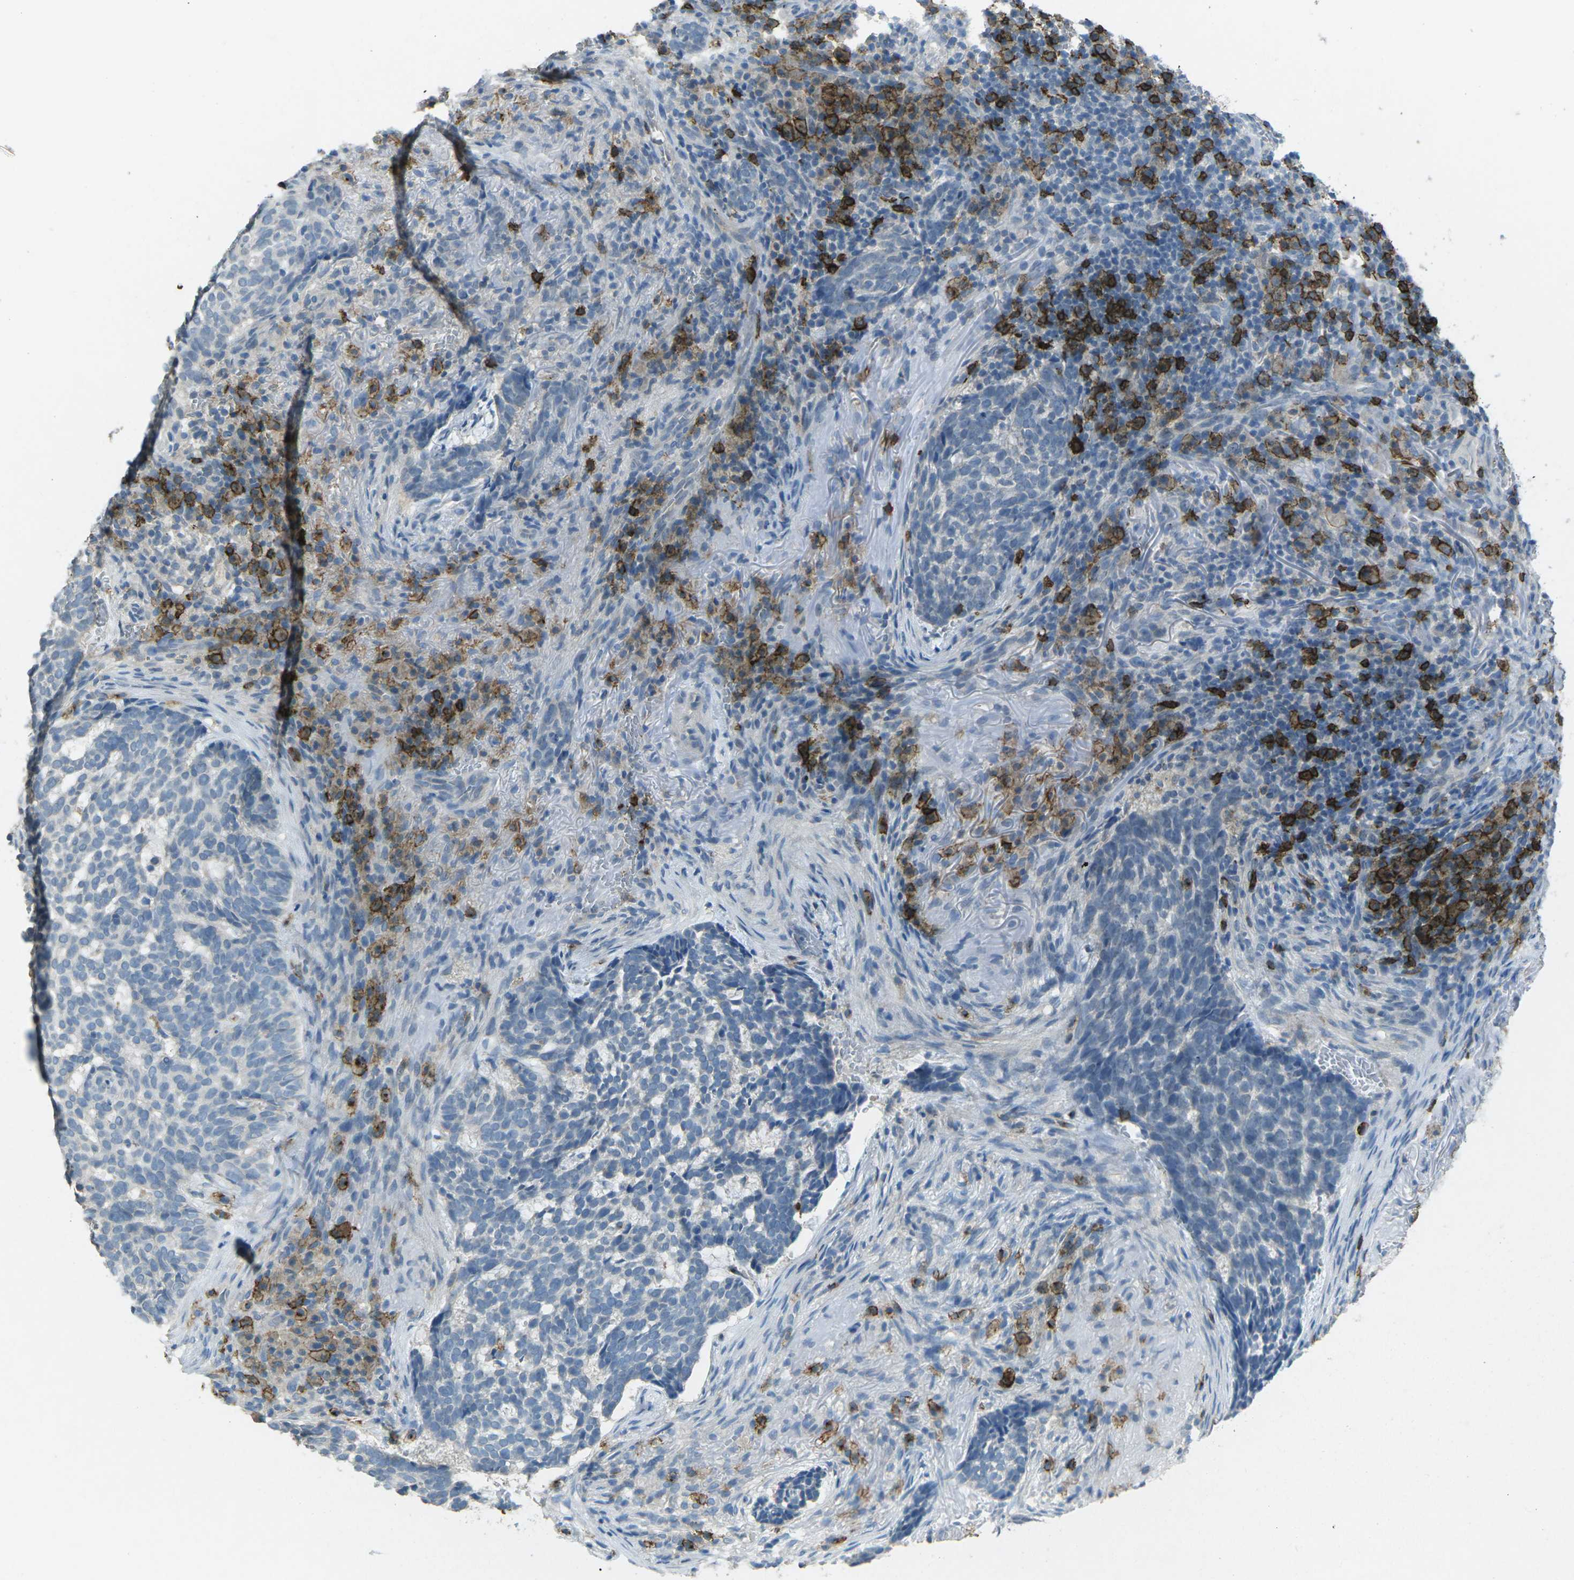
{"staining": {"intensity": "negative", "quantity": "none", "location": "none"}, "tissue": "skin cancer", "cell_type": "Tumor cells", "image_type": "cancer", "snomed": [{"axis": "morphology", "description": "Basal cell carcinoma"}, {"axis": "topography", "description": "Skin"}], "caption": "Immunohistochemistry (IHC) image of neoplastic tissue: human skin cancer (basal cell carcinoma) stained with DAB displays no significant protein staining in tumor cells.", "gene": "CD19", "patient": {"sex": "male", "age": 85}}